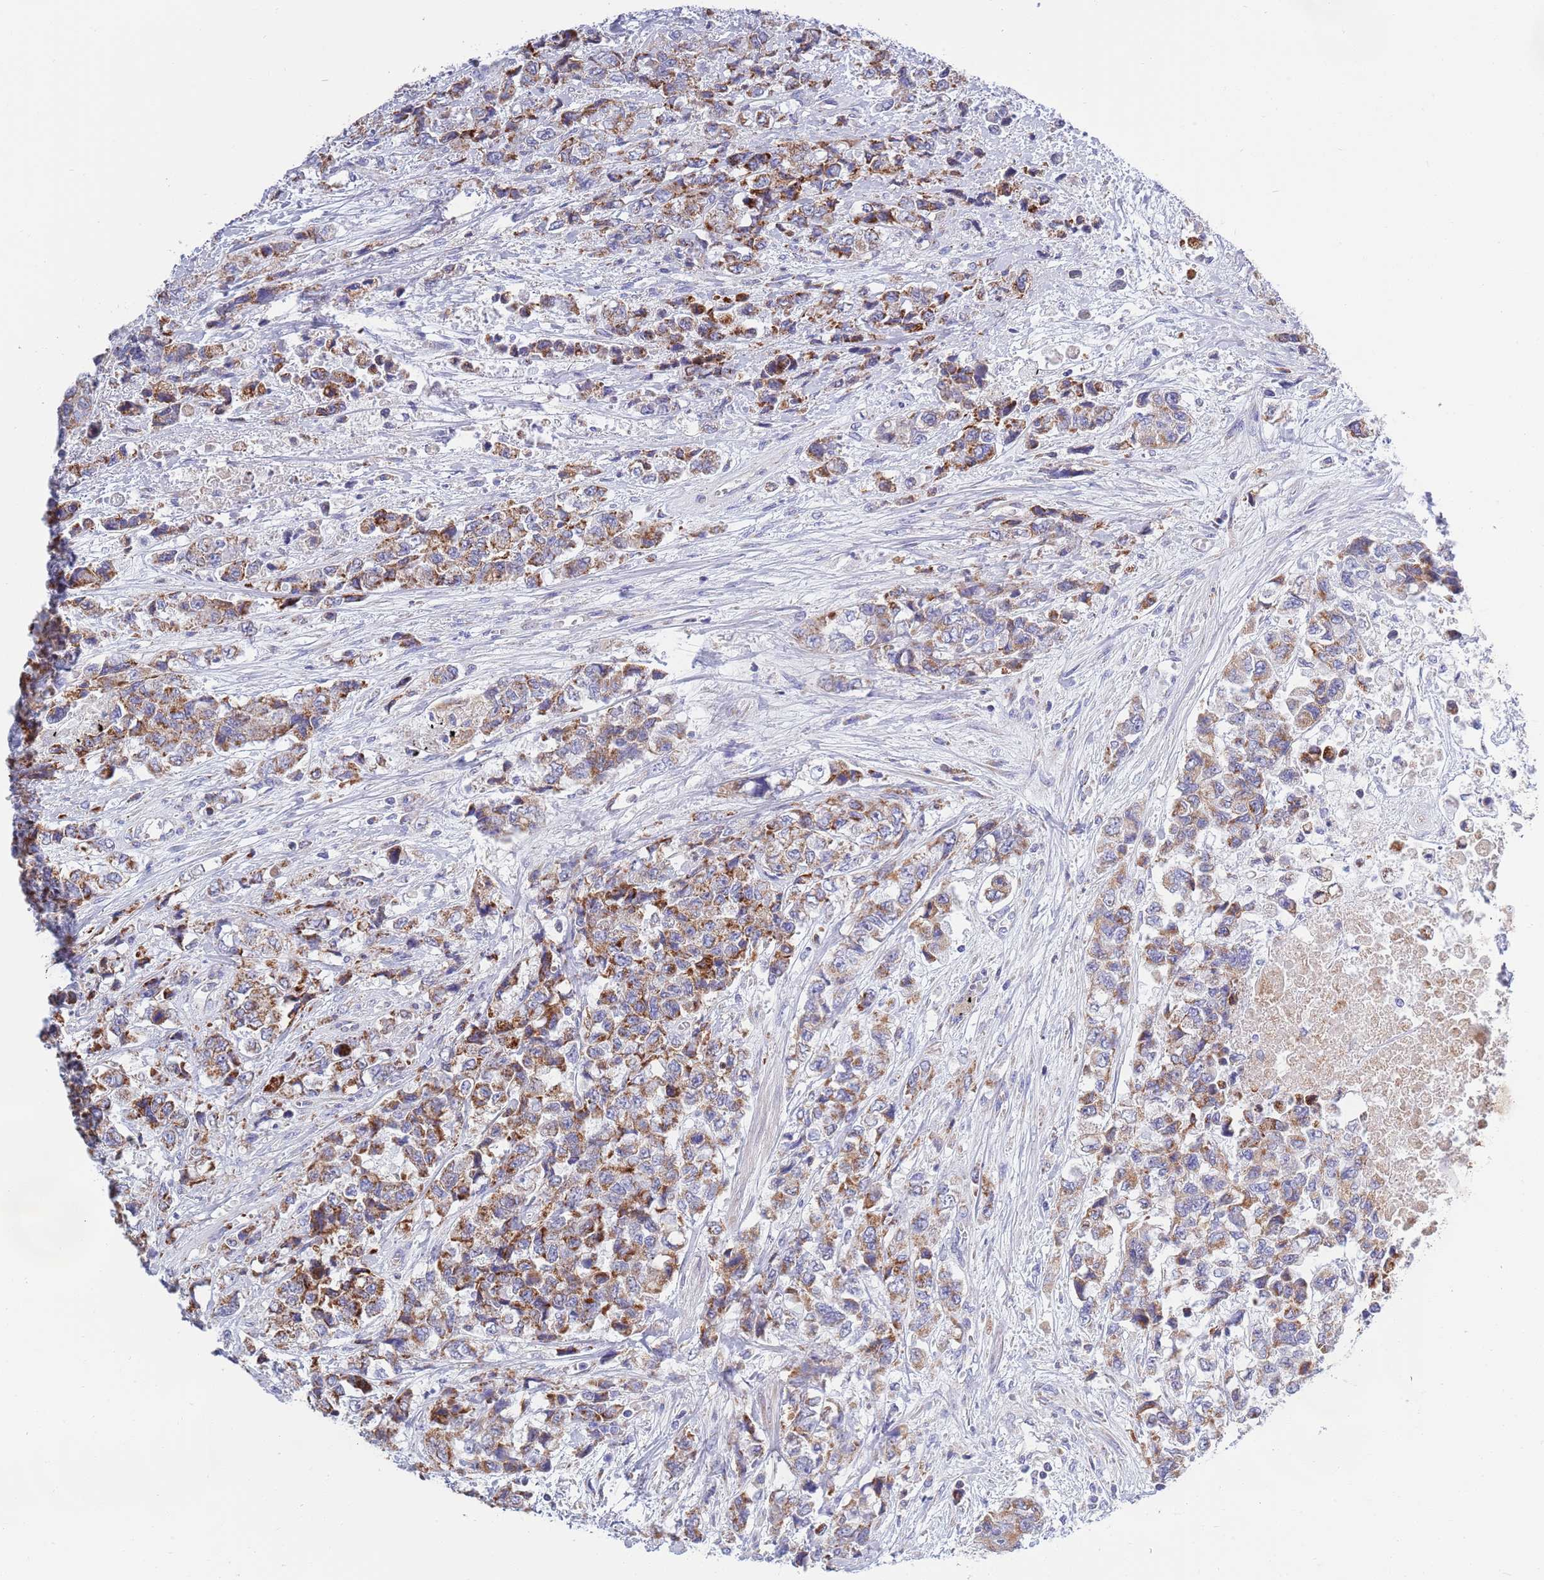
{"staining": {"intensity": "moderate", "quantity": ">75%", "location": "cytoplasmic/membranous"}, "tissue": "urothelial cancer", "cell_type": "Tumor cells", "image_type": "cancer", "snomed": [{"axis": "morphology", "description": "Urothelial carcinoma, High grade"}, {"axis": "topography", "description": "Urinary bladder"}], "caption": "High-power microscopy captured an immunohistochemistry micrograph of urothelial cancer, revealing moderate cytoplasmic/membranous expression in about >75% of tumor cells.", "gene": "EMC8", "patient": {"sex": "female", "age": 78}}